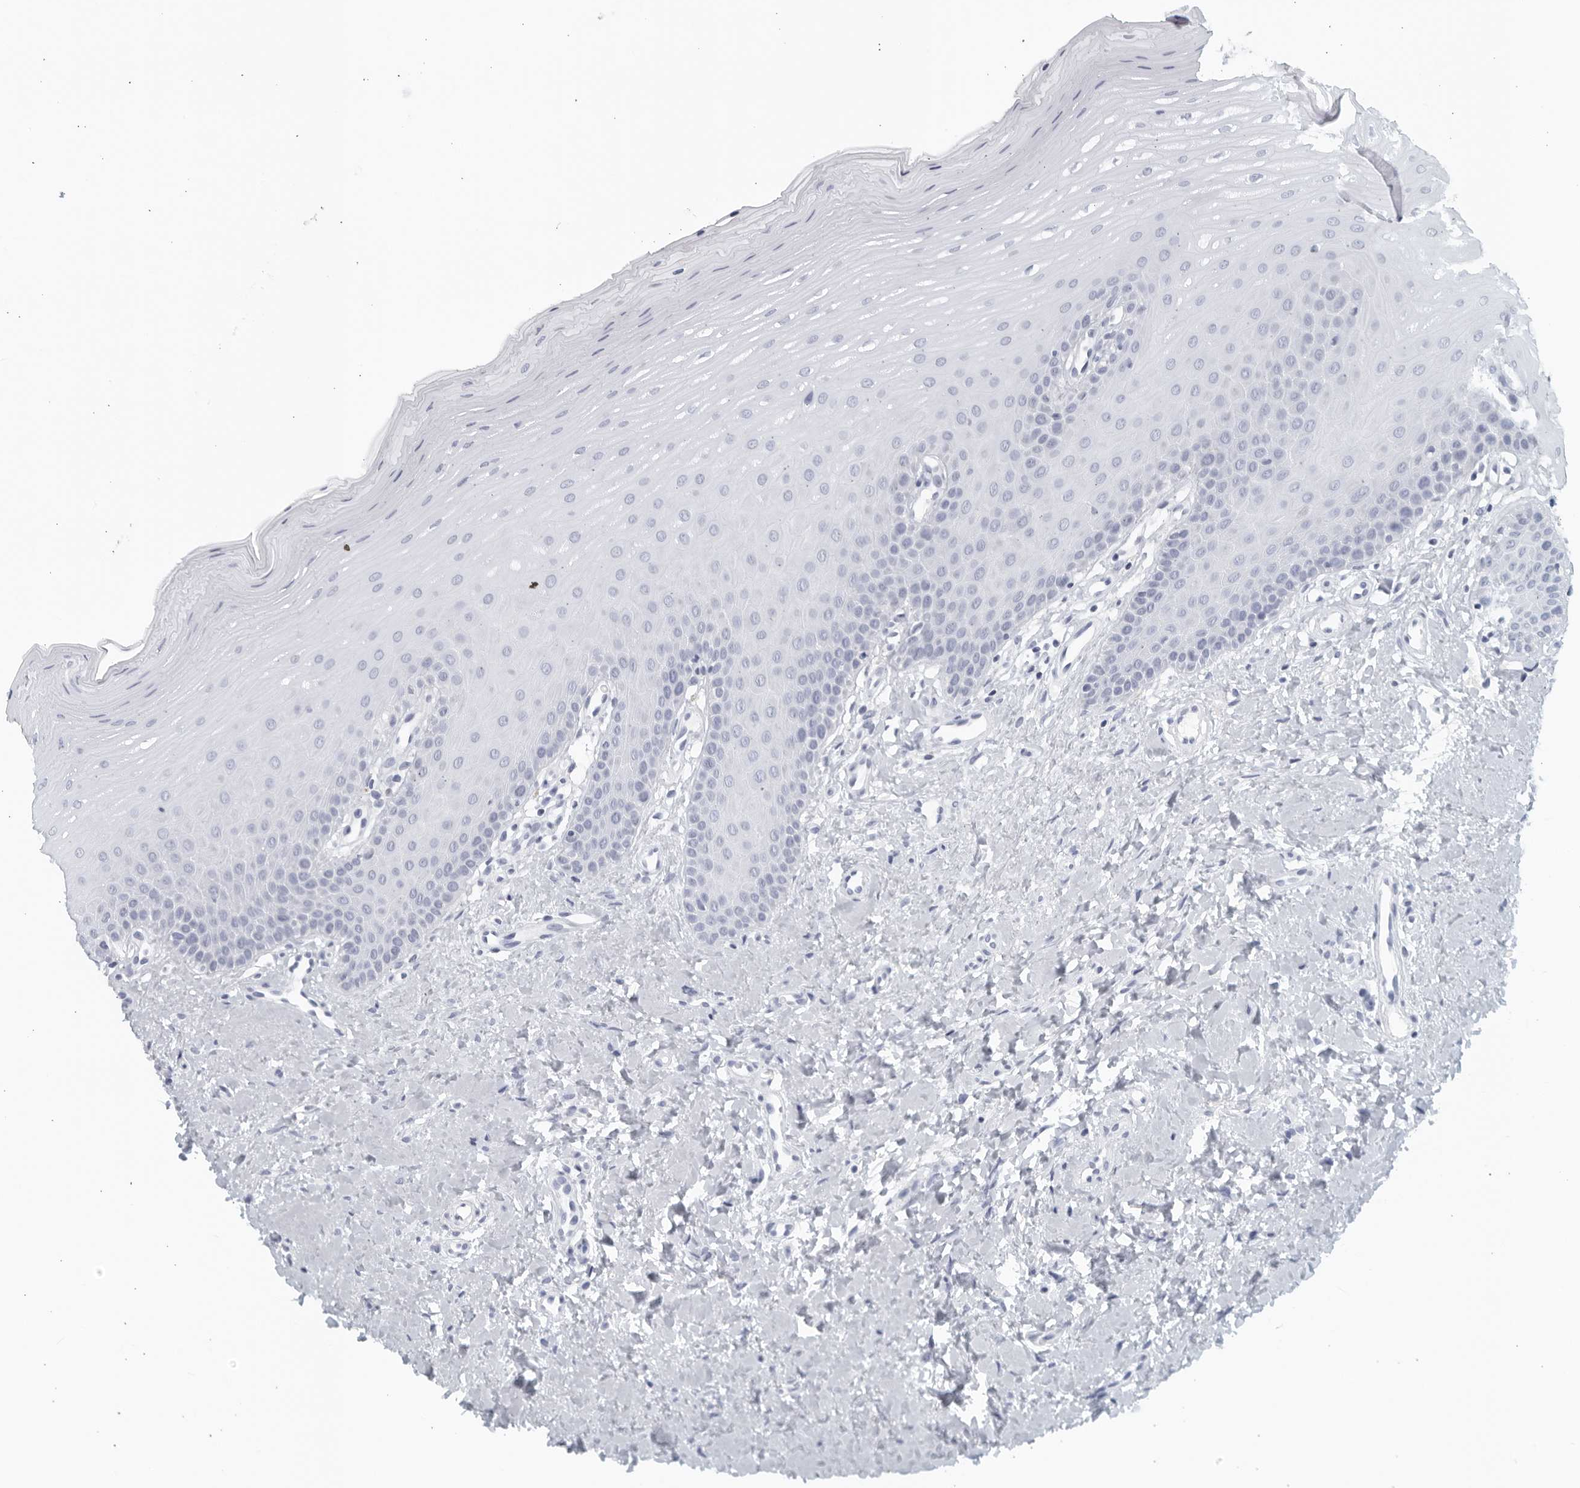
{"staining": {"intensity": "negative", "quantity": "none", "location": "none"}, "tissue": "oral mucosa", "cell_type": "Squamous epithelial cells", "image_type": "normal", "snomed": [{"axis": "morphology", "description": "Normal tissue, NOS"}, {"axis": "topography", "description": "Oral tissue"}], "caption": "Photomicrograph shows no significant protein positivity in squamous epithelial cells of unremarkable oral mucosa.", "gene": "MATN1", "patient": {"sex": "female", "age": 39}}